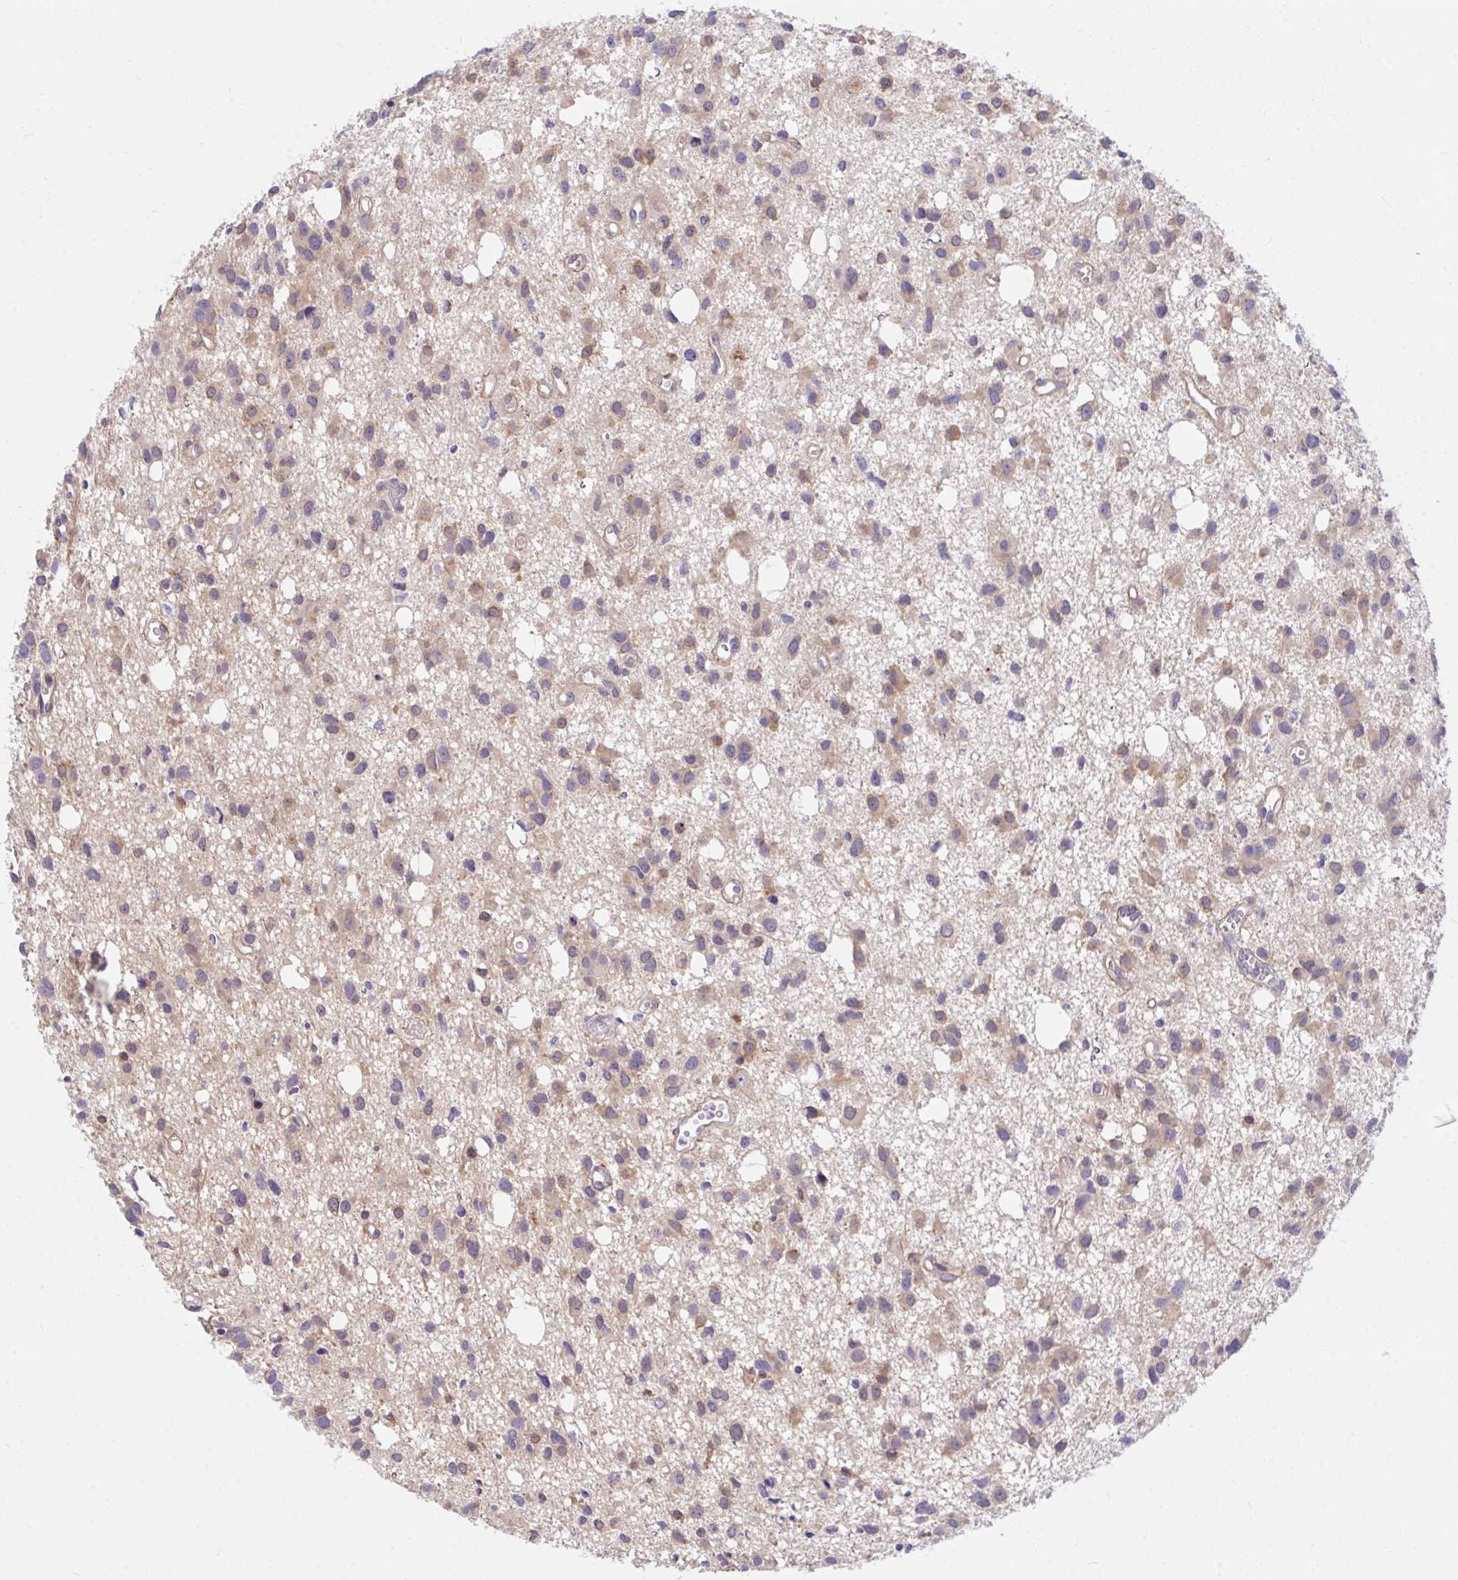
{"staining": {"intensity": "weak", "quantity": ">75%", "location": "cytoplasmic/membranous"}, "tissue": "glioma", "cell_type": "Tumor cells", "image_type": "cancer", "snomed": [{"axis": "morphology", "description": "Glioma, malignant, High grade"}, {"axis": "topography", "description": "Brain"}], "caption": "Immunohistochemistry photomicrograph of neoplastic tissue: malignant high-grade glioma stained using immunohistochemistry (IHC) exhibits low levels of weak protein expression localized specifically in the cytoplasmic/membranous of tumor cells, appearing as a cytoplasmic/membranous brown color.", "gene": "TLN2", "patient": {"sex": "male", "age": 23}}